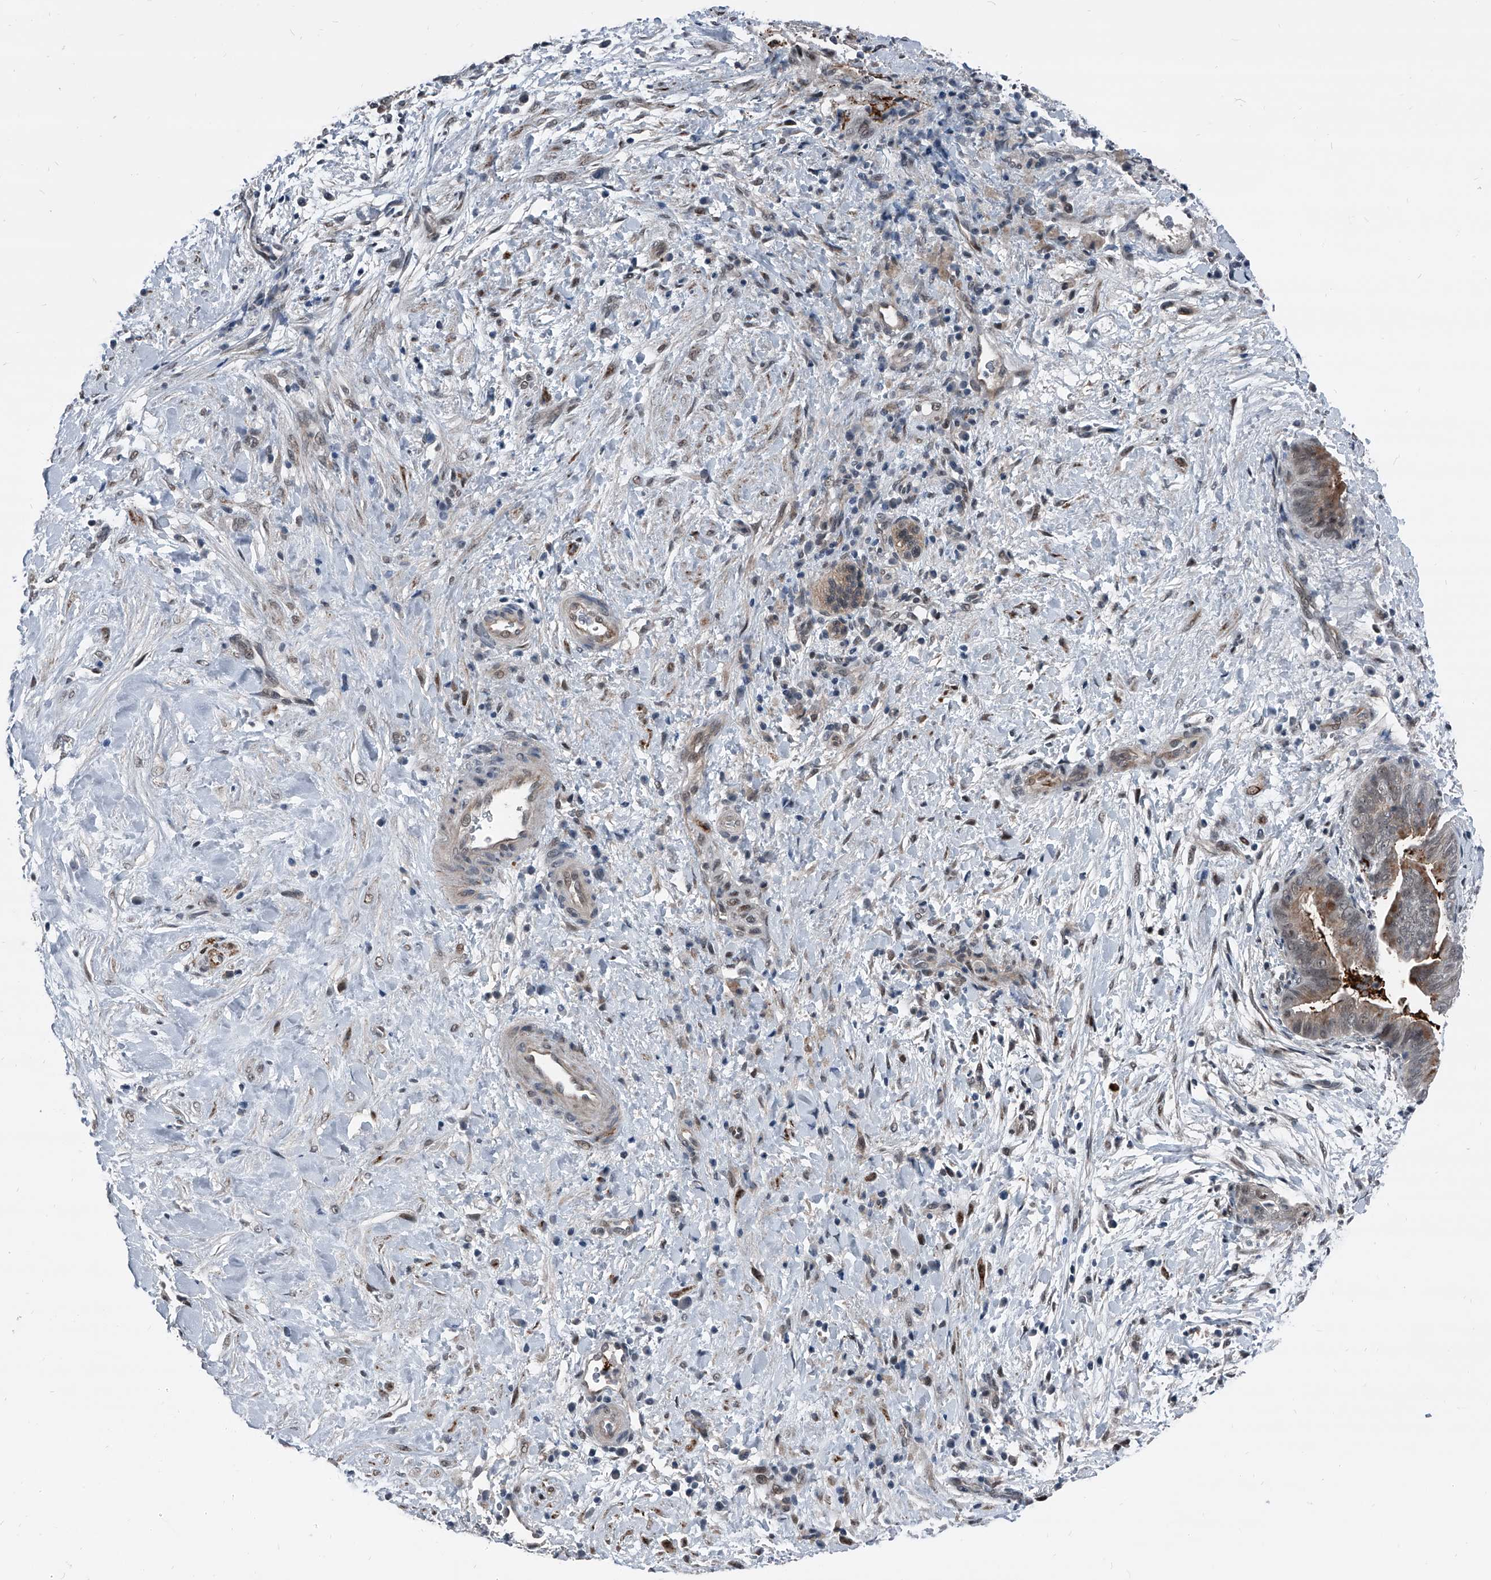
{"staining": {"intensity": "moderate", "quantity": "25%-75%", "location": "cytoplasmic/membranous"}, "tissue": "pancreatic cancer", "cell_type": "Tumor cells", "image_type": "cancer", "snomed": [{"axis": "morphology", "description": "Adenocarcinoma, NOS"}, {"axis": "topography", "description": "Pancreas"}], "caption": "IHC photomicrograph of adenocarcinoma (pancreatic) stained for a protein (brown), which reveals medium levels of moderate cytoplasmic/membranous expression in about 25%-75% of tumor cells.", "gene": "MEN1", "patient": {"sex": "male", "age": 75}}